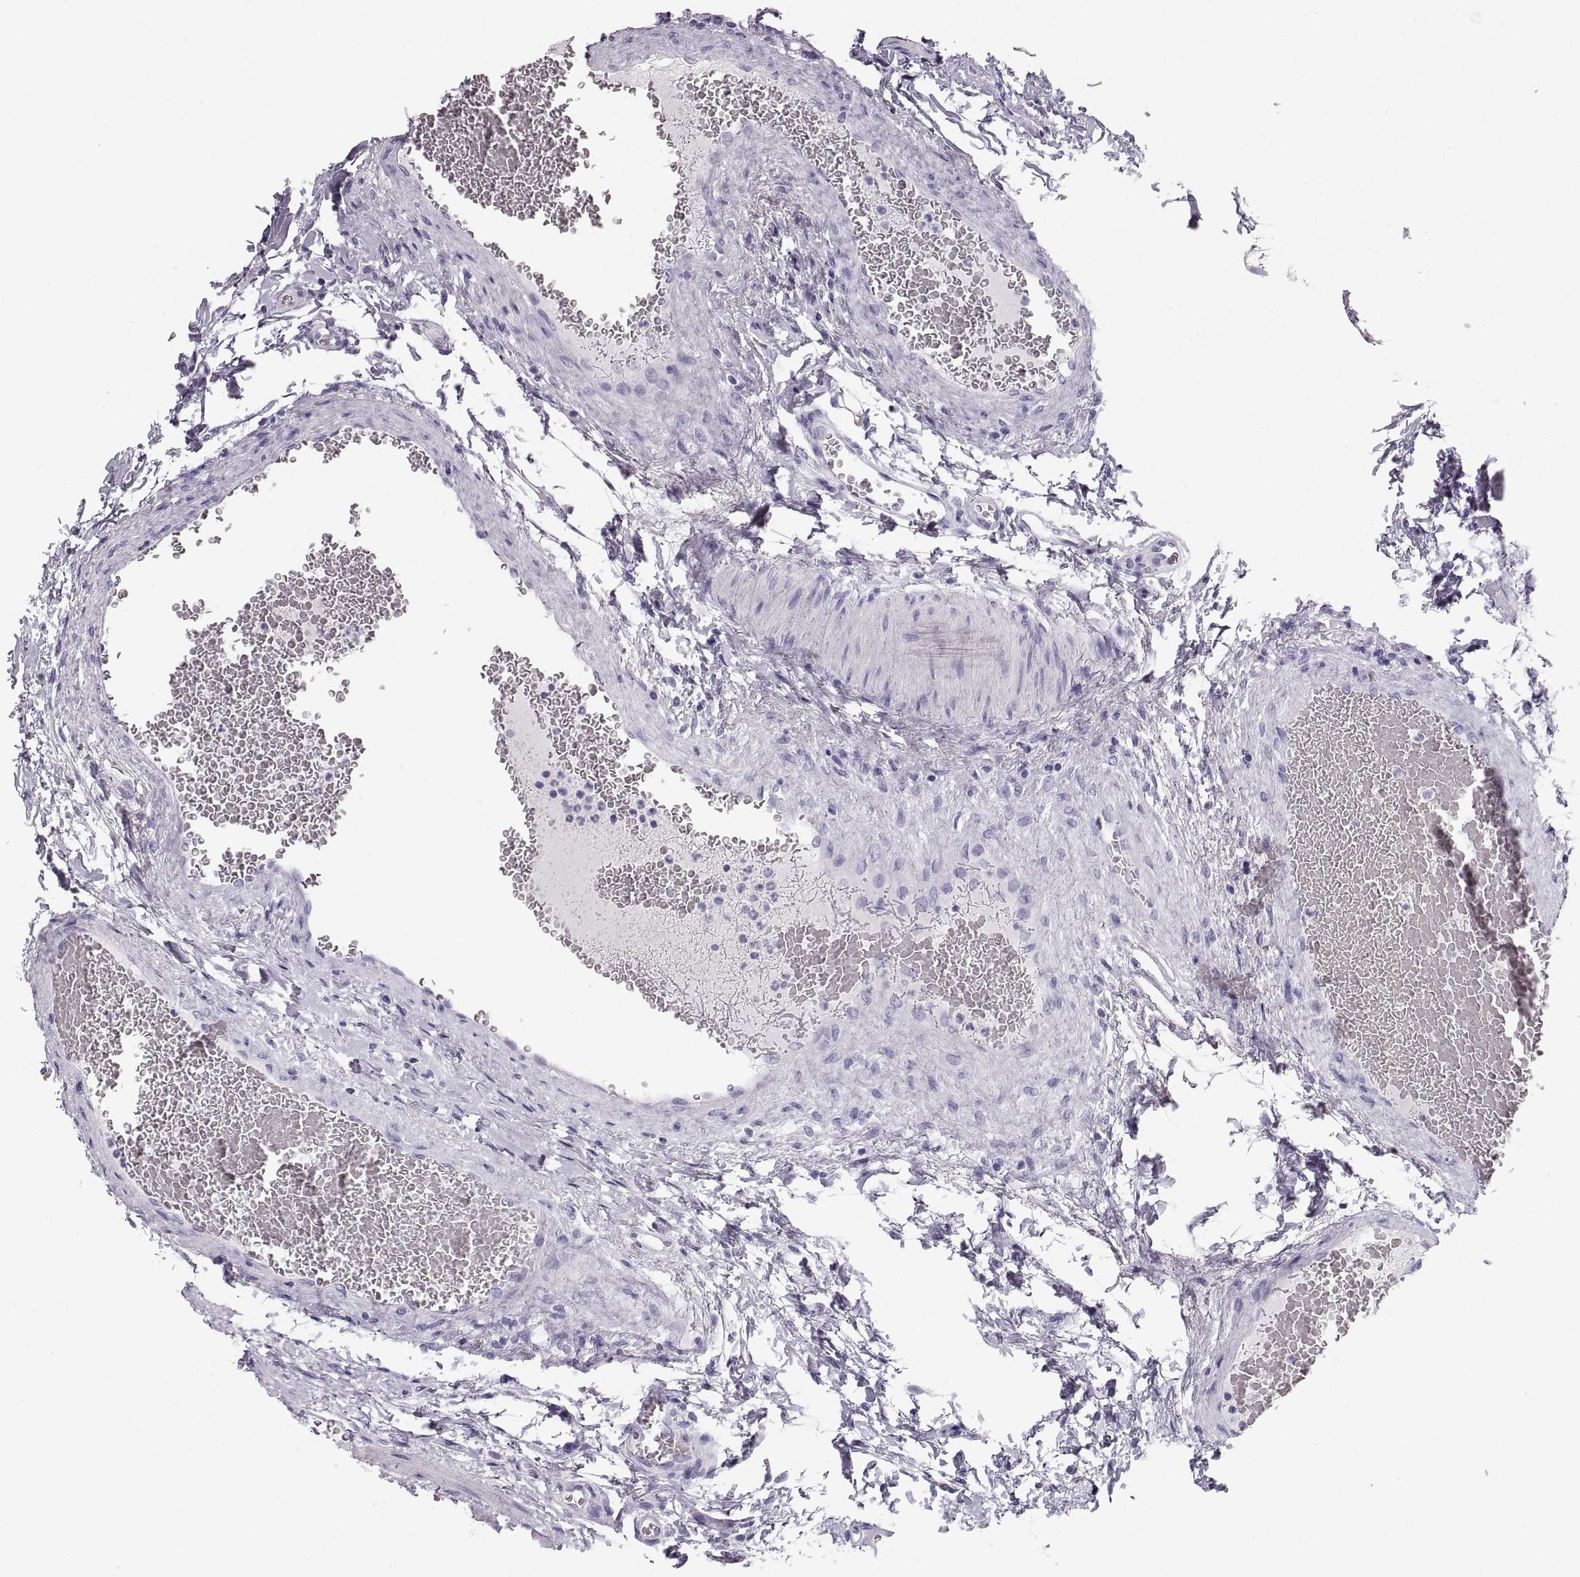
{"staining": {"intensity": "negative", "quantity": "none", "location": "none"}, "tissue": "stomach", "cell_type": "Glandular cells", "image_type": "normal", "snomed": [{"axis": "morphology", "description": "Normal tissue, NOS"}, {"axis": "morphology", "description": "Adenocarcinoma, NOS"}, {"axis": "morphology", "description": "Adenocarcinoma, High grade"}, {"axis": "topography", "description": "Stomach, upper"}, {"axis": "topography", "description": "Stomach"}], "caption": "Unremarkable stomach was stained to show a protein in brown. There is no significant staining in glandular cells. (Brightfield microscopy of DAB (3,3'-diaminobenzidine) immunohistochemistry at high magnification).", "gene": "CRYAA", "patient": {"sex": "female", "age": 65}}